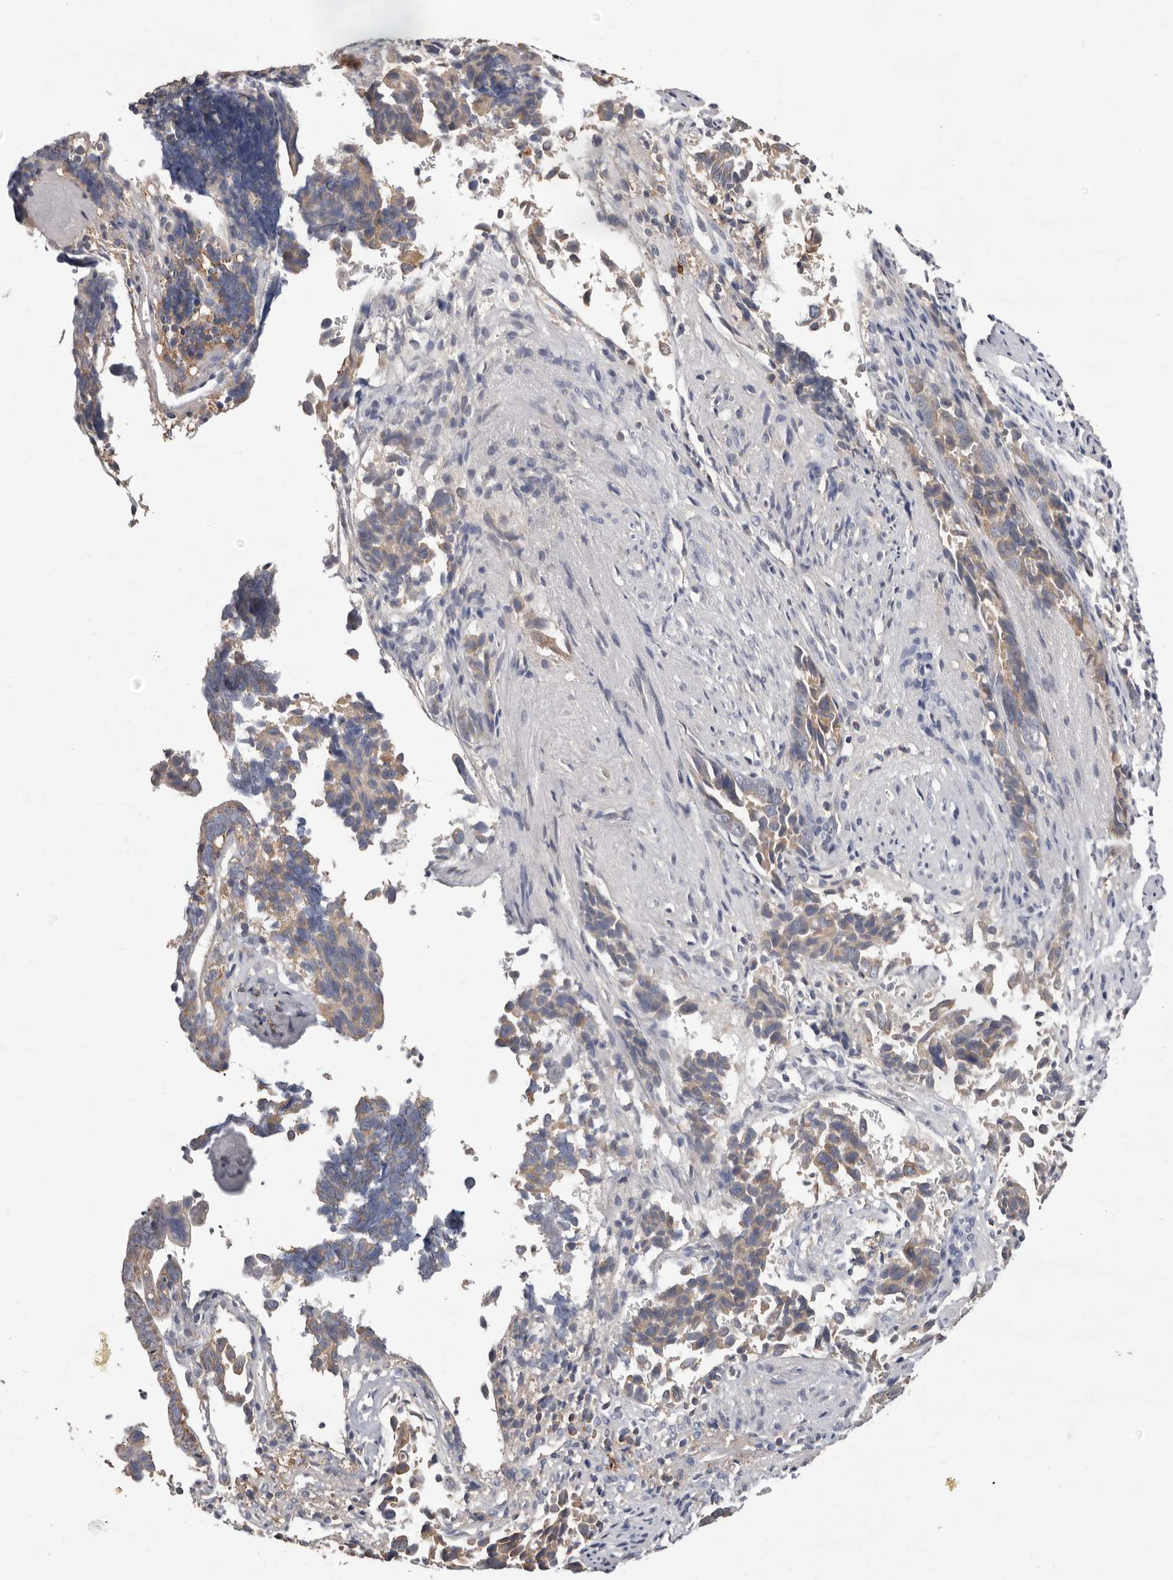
{"staining": {"intensity": "weak", "quantity": "25%-75%", "location": "cytoplasmic/membranous"}, "tissue": "liver cancer", "cell_type": "Tumor cells", "image_type": "cancer", "snomed": [{"axis": "morphology", "description": "Cholangiocarcinoma"}, {"axis": "topography", "description": "Liver"}], "caption": "This image exhibits immunohistochemistry staining of liver cancer, with low weak cytoplasmic/membranous staining in about 25%-75% of tumor cells.", "gene": "MMACHC", "patient": {"sex": "female", "age": 79}}